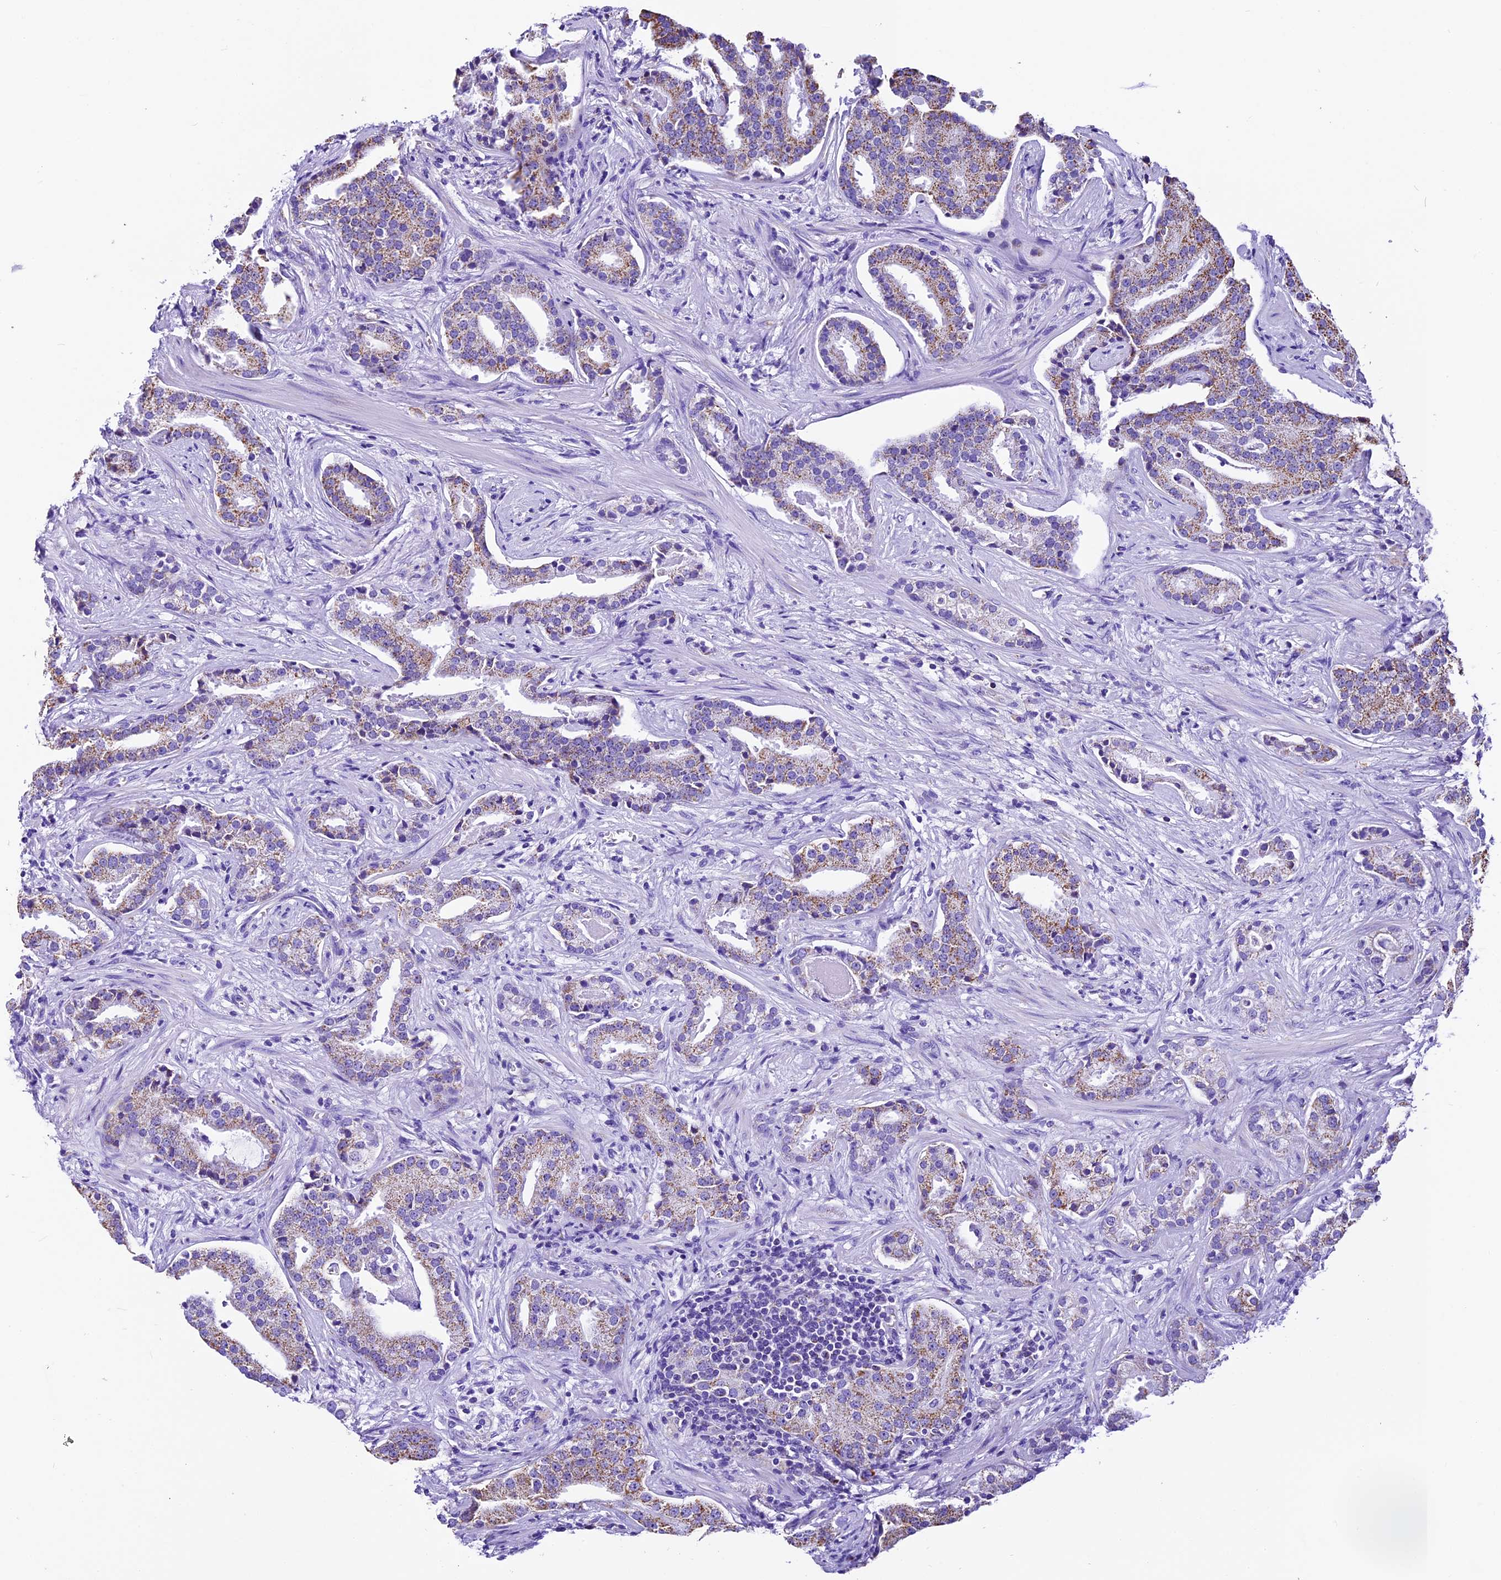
{"staining": {"intensity": "moderate", "quantity": "25%-75%", "location": "cytoplasmic/membranous"}, "tissue": "prostate cancer", "cell_type": "Tumor cells", "image_type": "cancer", "snomed": [{"axis": "morphology", "description": "Adenocarcinoma, Low grade"}, {"axis": "topography", "description": "Prostate"}], "caption": "About 25%-75% of tumor cells in prostate cancer (adenocarcinoma (low-grade)) reveal moderate cytoplasmic/membranous protein expression as visualized by brown immunohistochemical staining.", "gene": "DCAF5", "patient": {"sex": "male", "age": 67}}